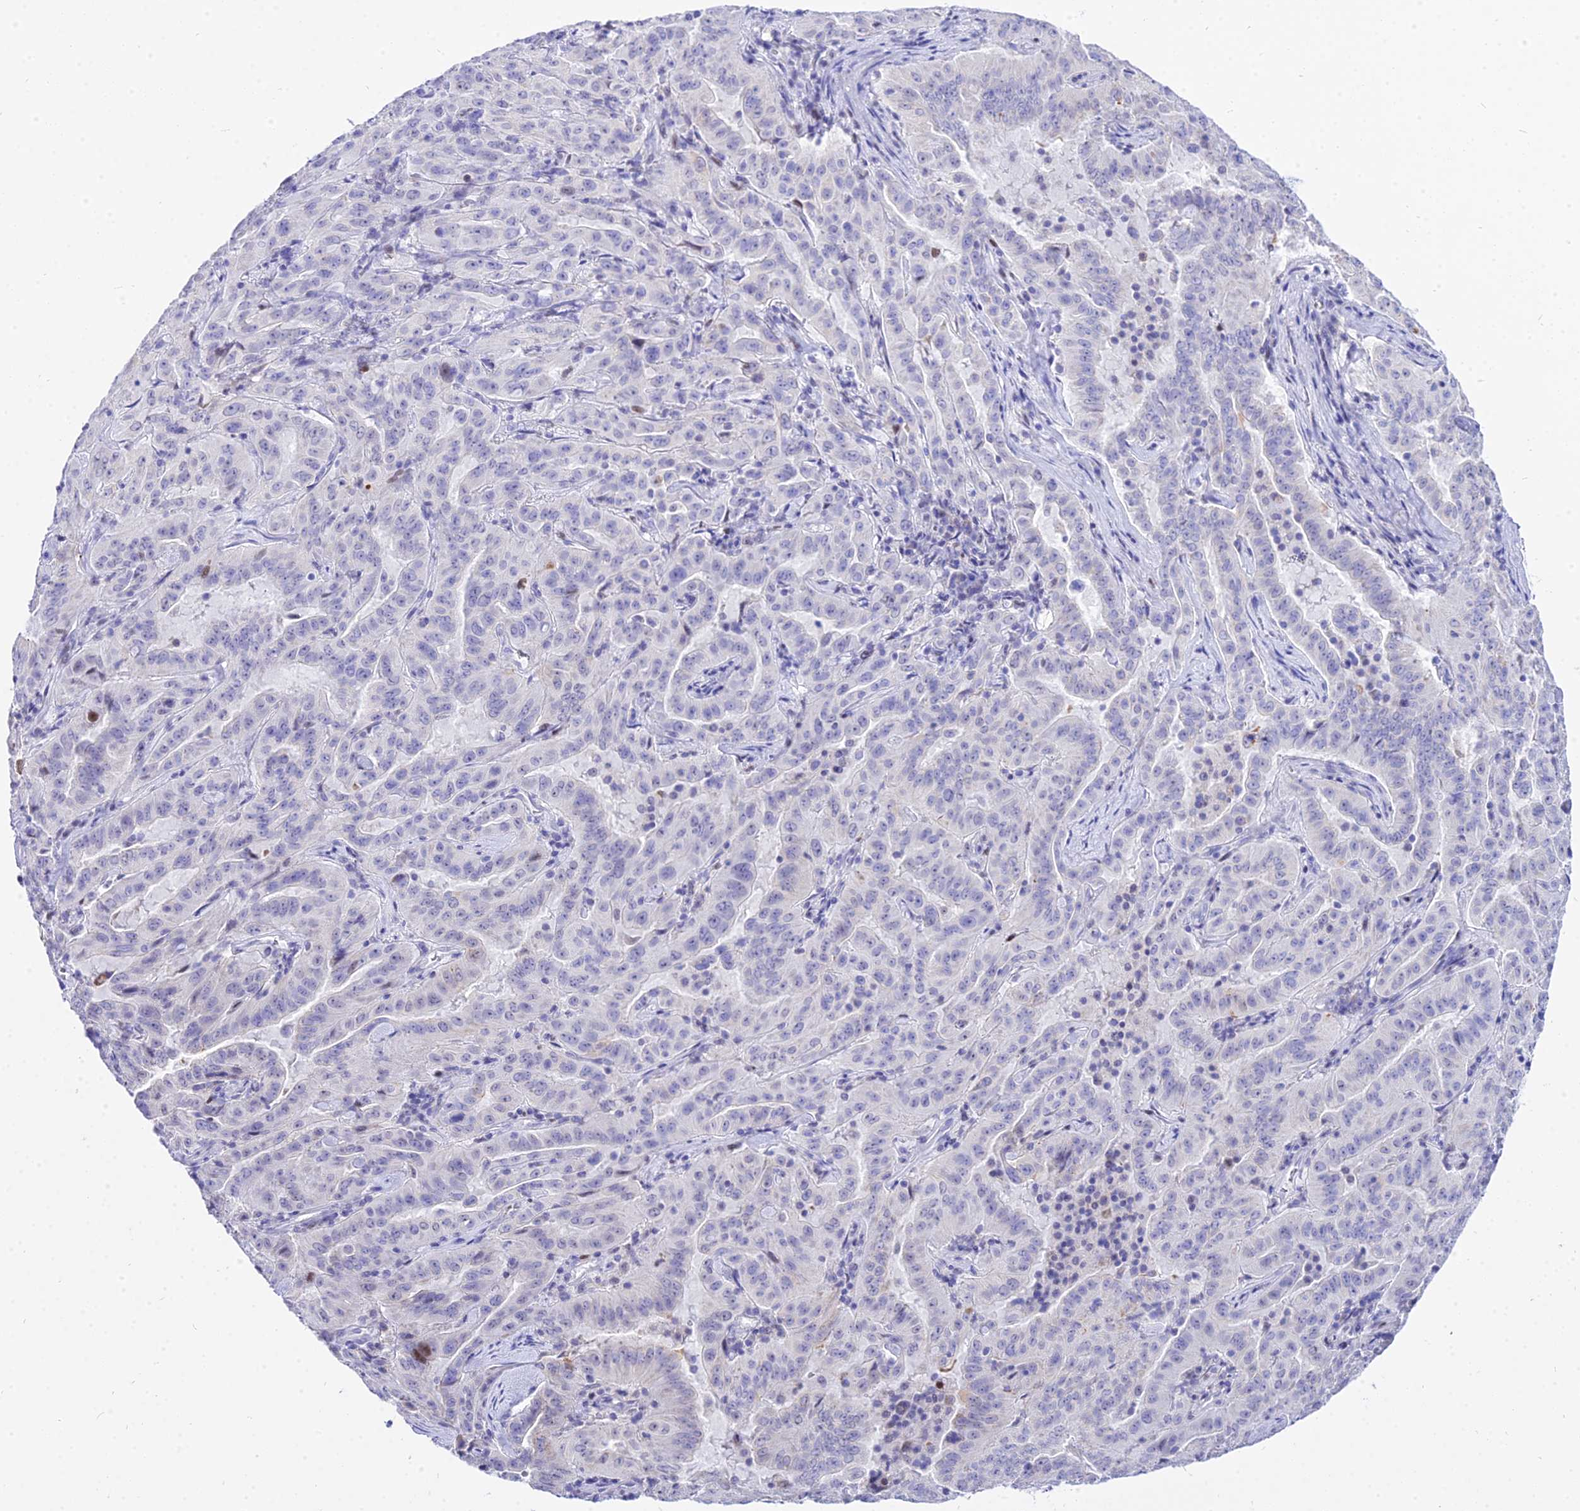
{"staining": {"intensity": "moderate", "quantity": "<25%", "location": "nuclear"}, "tissue": "pancreatic cancer", "cell_type": "Tumor cells", "image_type": "cancer", "snomed": [{"axis": "morphology", "description": "Adenocarcinoma, NOS"}, {"axis": "topography", "description": "Pancreas"}], "caption": "The immunohistochemical stain shows moderate nuclear staining in tumor cells of pancreatic cancer (adenocarcinoma) tissue.", "gene": "CARD18", "patient": {"sex": "male", "age": 63}}